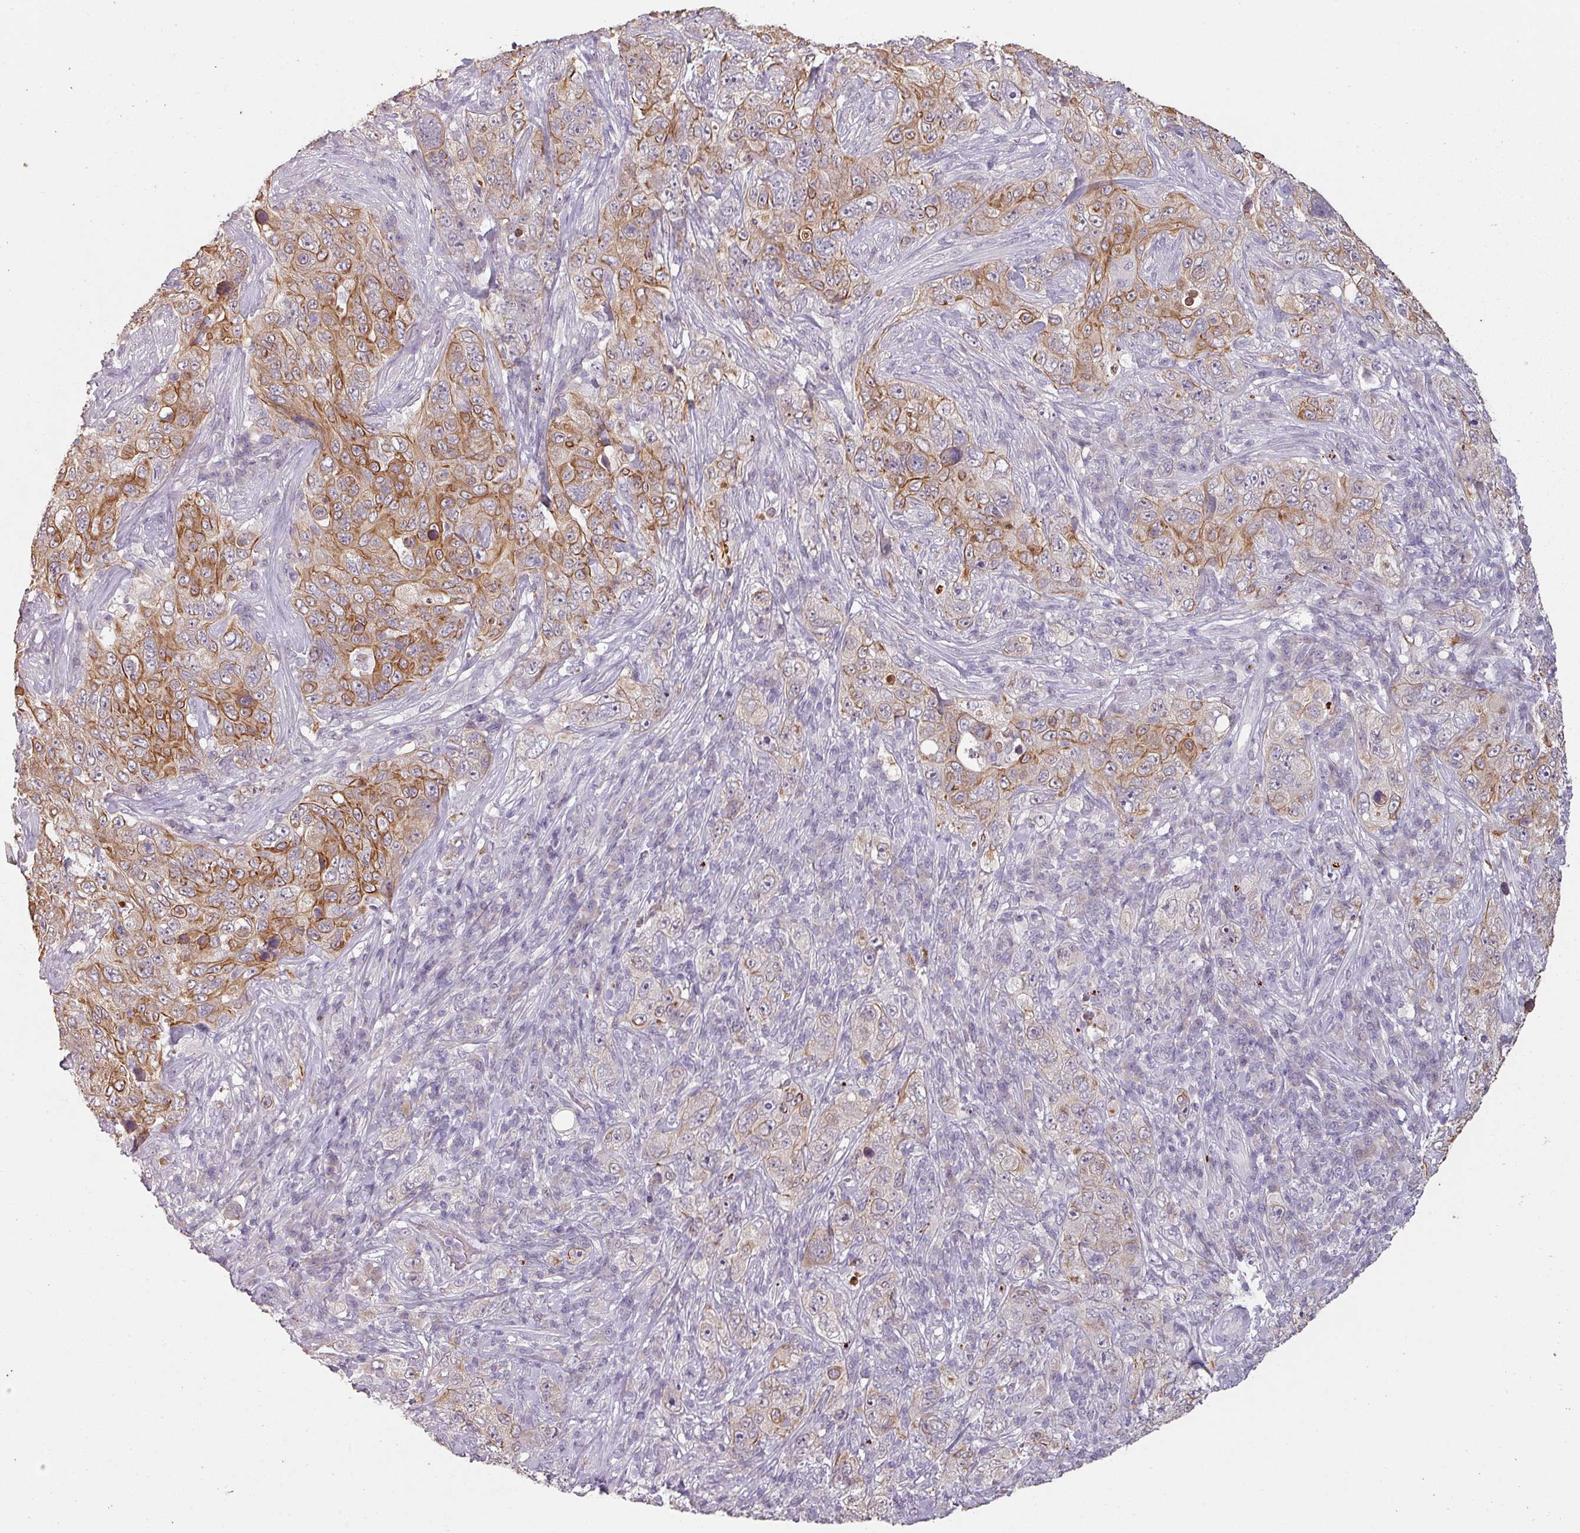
{"staining": {"intensity": "moderate", "quantity": "25%-75%", "location": "cytoplasmic/membranous"}, "tissue": "pancreatic cancer", "cell_type": "Tumor cells", "image_type": "cancer", "snomed": [{"axis": "morphology", "description": "Adenocarcinoma, NOS"}, {"axis": "topography", "description": "Pancreas"}], "caption": "Immunohistochemistry image of pancreatic cancer (adenocarcinoma) stained for a protein (brown), which shows medium levels of moderate cytoplasmic/membranous expression in approximately 25%-75% of tumor cells.", "gene": "LYPLA1", "patient": {"sex": "male", "age": 68}}